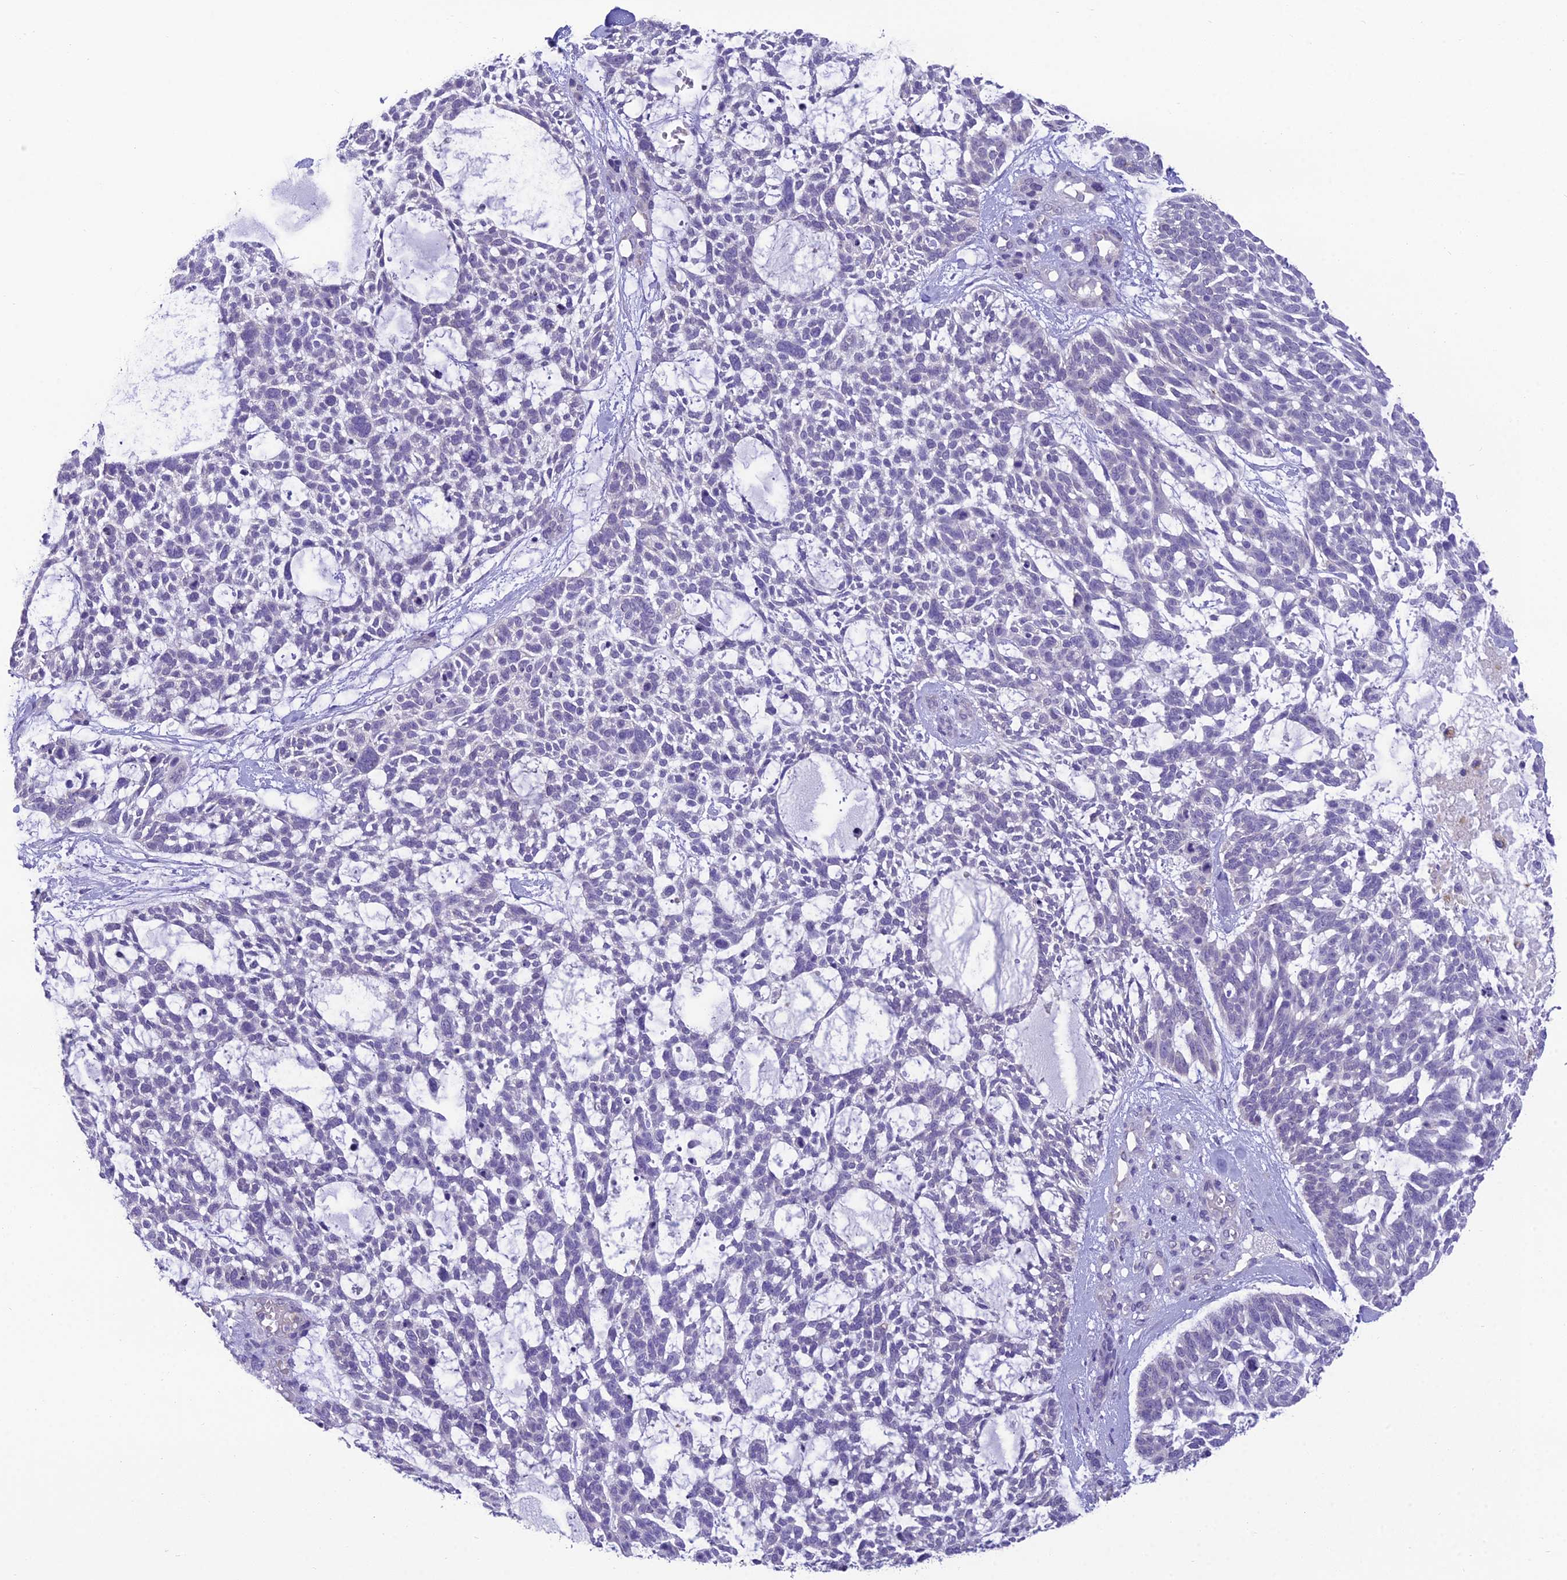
{"staining": {"intensity": "negative", "quantity": "none", "location": "none"}, "tissue": "skin cancer", "cell_type": "Tumor cells", "image_type": "cancer", "snomed": [{"axis": "morphology", "description": "Basal cell carcinoma"}, {"axis": "topography", "description": "Skin"}], "caption": "A high-resolution micrograph shows immunohistochemistry staining of skin basal cell carcinoma, which exhibits no significant staining in tumor cells.", "gene": "MIIP", "patient": {"sex": "male", "age": 88}}